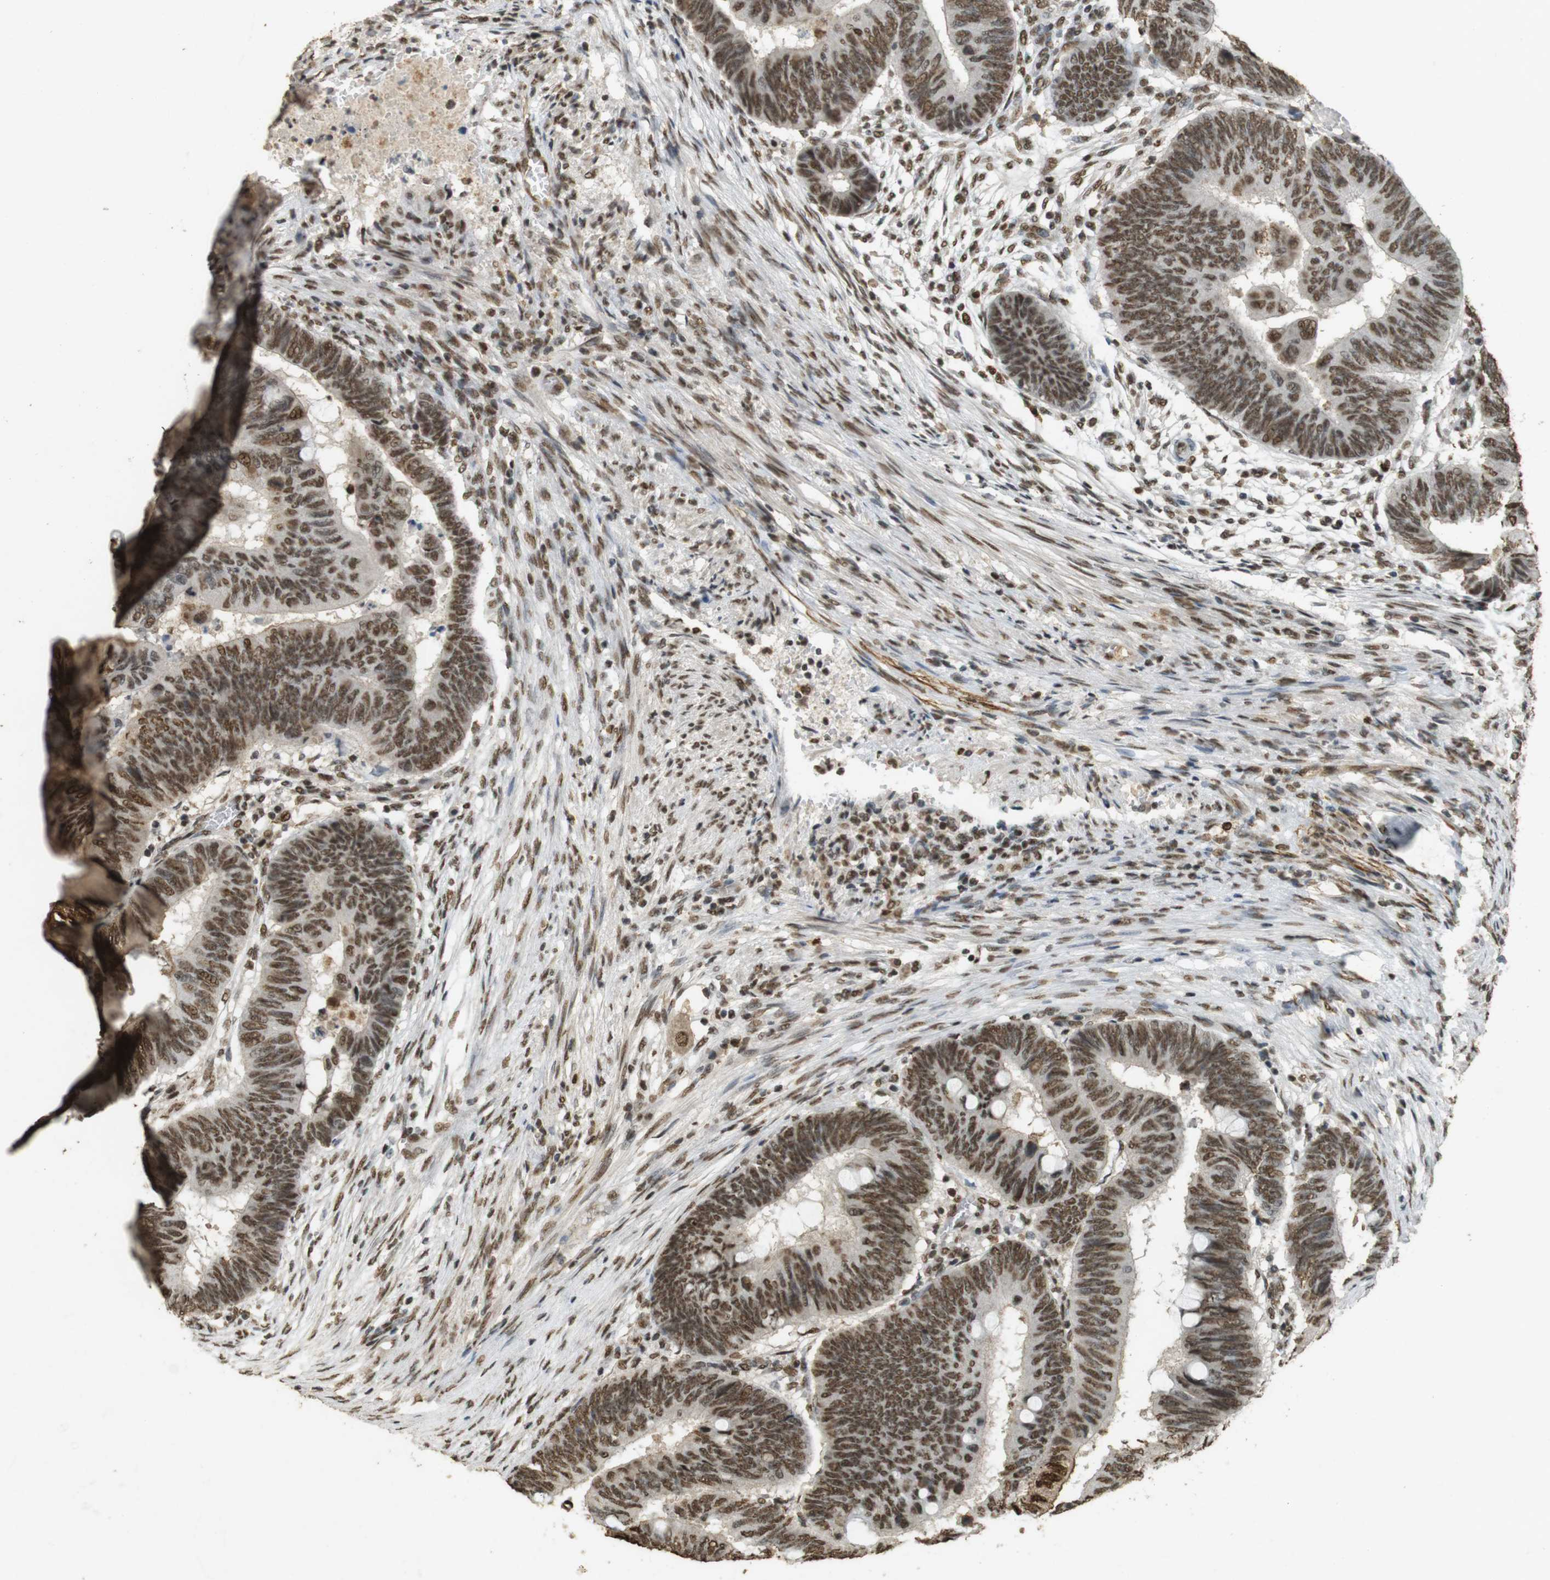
{"staining": {"intensity": "moderate", "quantity": ">75%", "location": "cytoplasmic/membranous,nuclear"}, "tissue": "colorectal cancer", "cell_type": "Tumor cells", "image_type": "cancer", "snomed": [{"axis": "morphology", "description": "Normal tissue, NOS"}, {"axis": "morphology", "description": "Adenocarcinoma, NOS"}, {"axis": "topography", "description": "Rectum"}, {"axis": "topography", "description": "Peripheral nerve tissue"}], "caption": "Immunohistochemical staining of human adenocarcinoma (colorectal) reveals moderate cytoplasmic/membranous and nuclear protein positivity in about >75% of tumor cells. The staining was performed using DAB, with brown indicating positive protein expression. Nuclei are stained blue with hematoxylin.", "gene": "GATA4", "patient": {"sex": "male", "age": 92}}